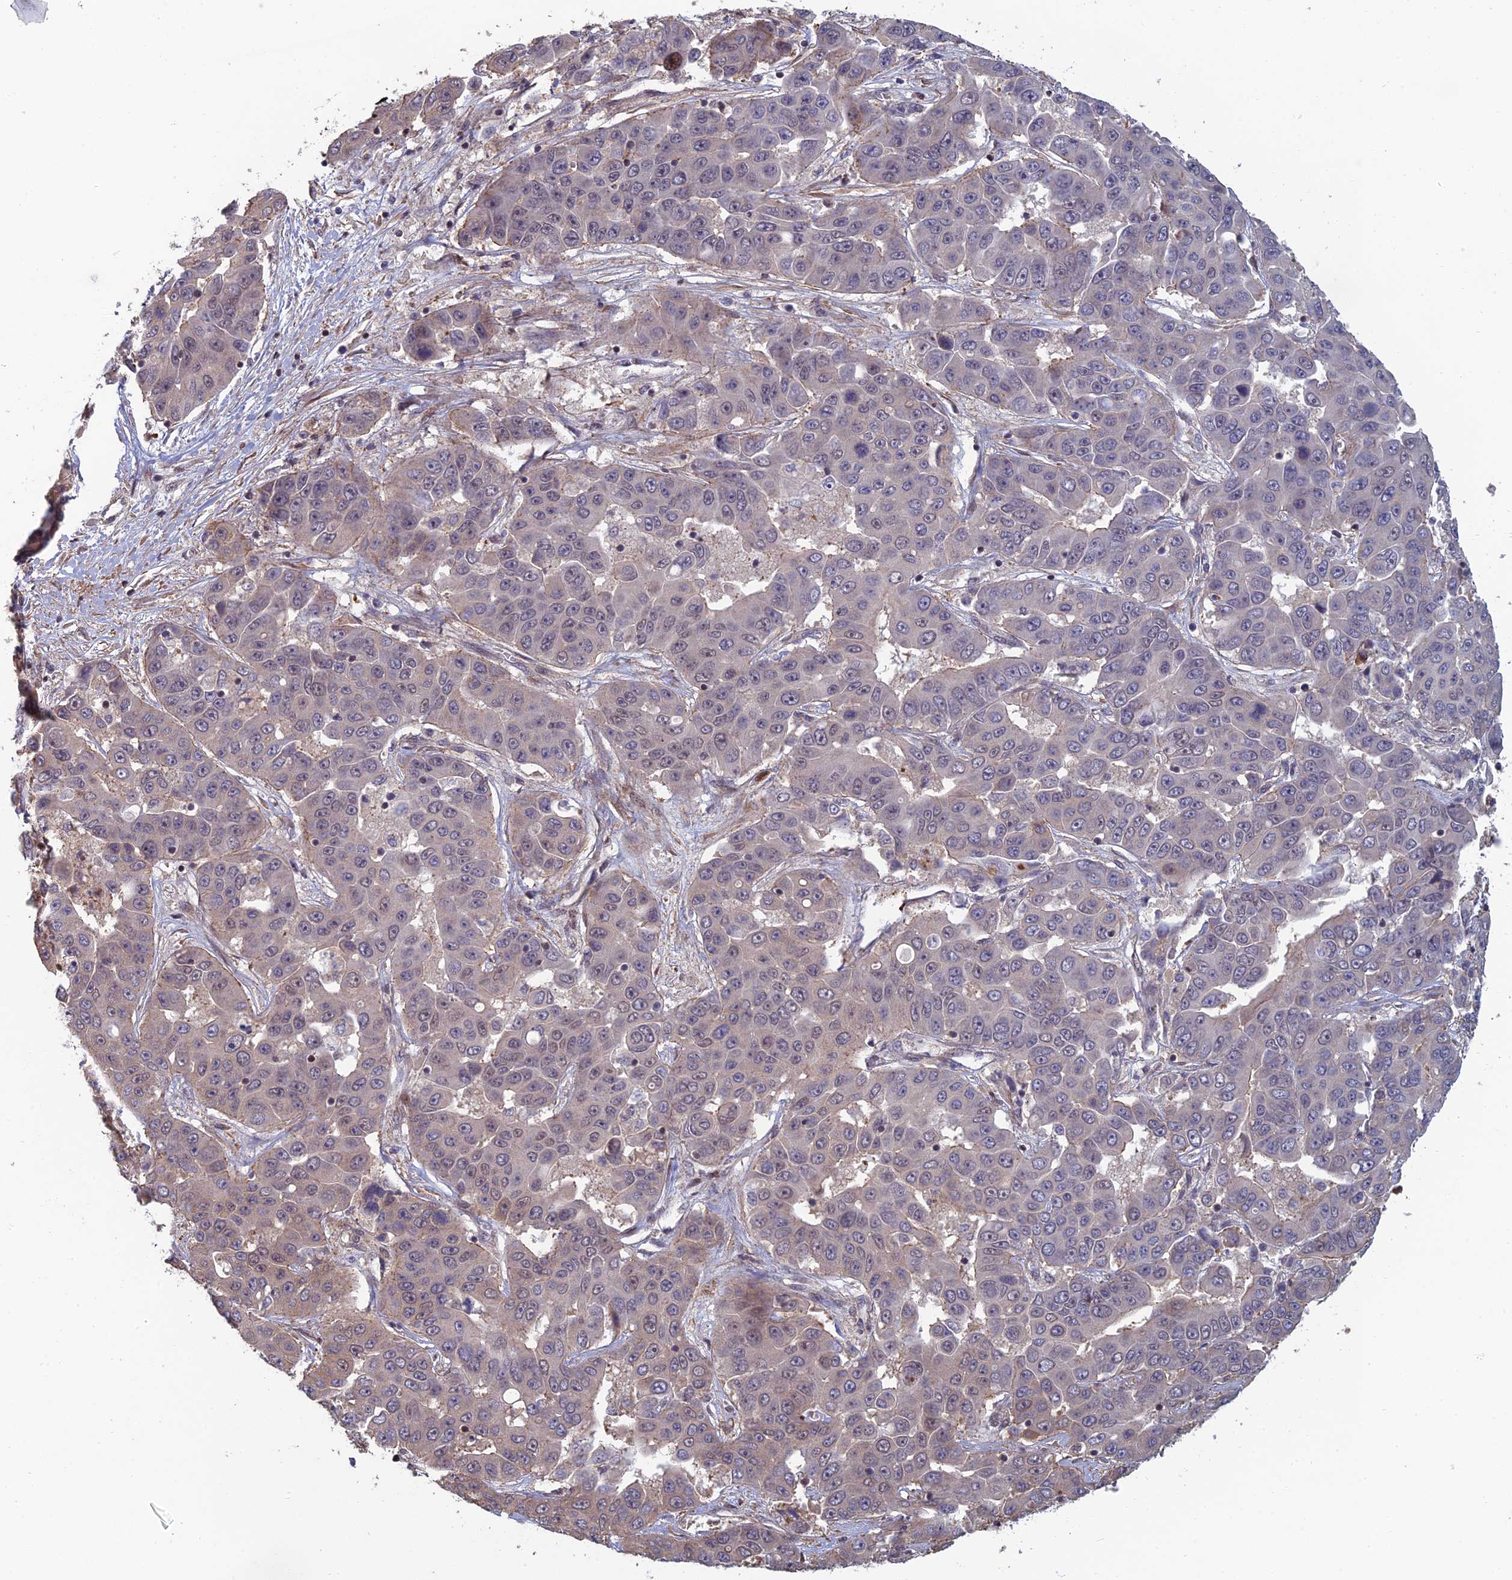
{"staining": {"intensity": "negative", "quantity": "none", "location": "none"}, "tissue": "liver cancer", "cell_type": "Tumor cells", "image_type": "cancer", "snomed": [{"axis": "morphology", "description": "Cholangiocarcinoma"}, {"axis": "topography", "description": "Liver"}], "caption": "Human liver cancer stained for a protein using IHC exhibits no positivity in tumor cells.", "gene": "CCDC183", "patient": {"sex": "female", "age": 52}}